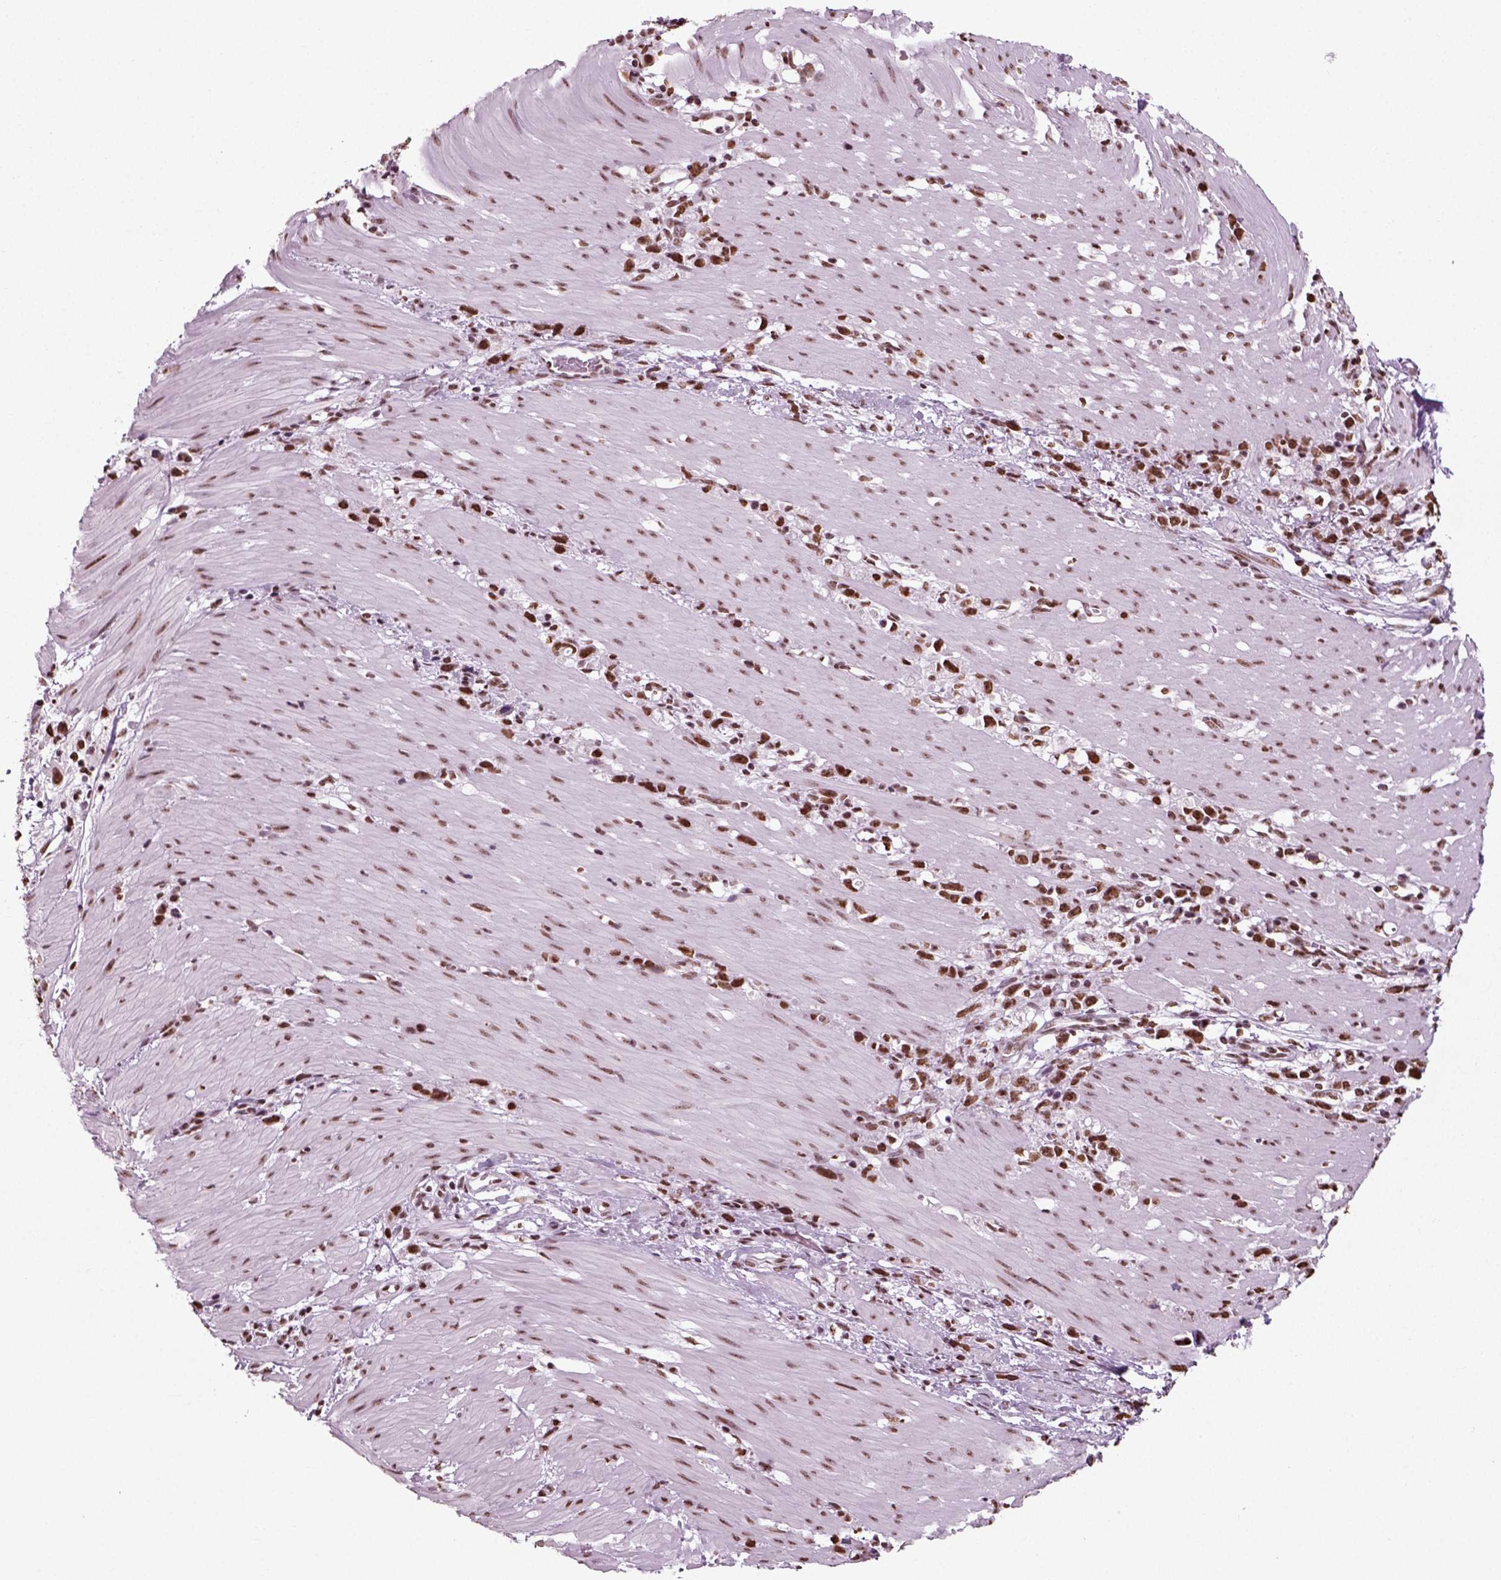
{"staining": {"intensity": "strong", "quantity": ">75%", "location": "nuclear"}, "tissue": "stomach cancer", "cell_type": "Tumor cells", "image_type": "cancer", "snomed": [{"axis": "morphology", "description": "Adenocarcinoma, NOS"}, {"axis": "topography", "description": "Stomach"}], "caption": "Stomach cancer stained with immunohistochemistry (IHC) shows strong nuclear positivity in approximately >75% of tumor cells. The staining is performed using DAB brown chromogen to label protein expression. The nuclei are counter-stained blue using hematoxylin.", "gene": "POLR1H", "patient": {"sex": "female", "age": 59}}